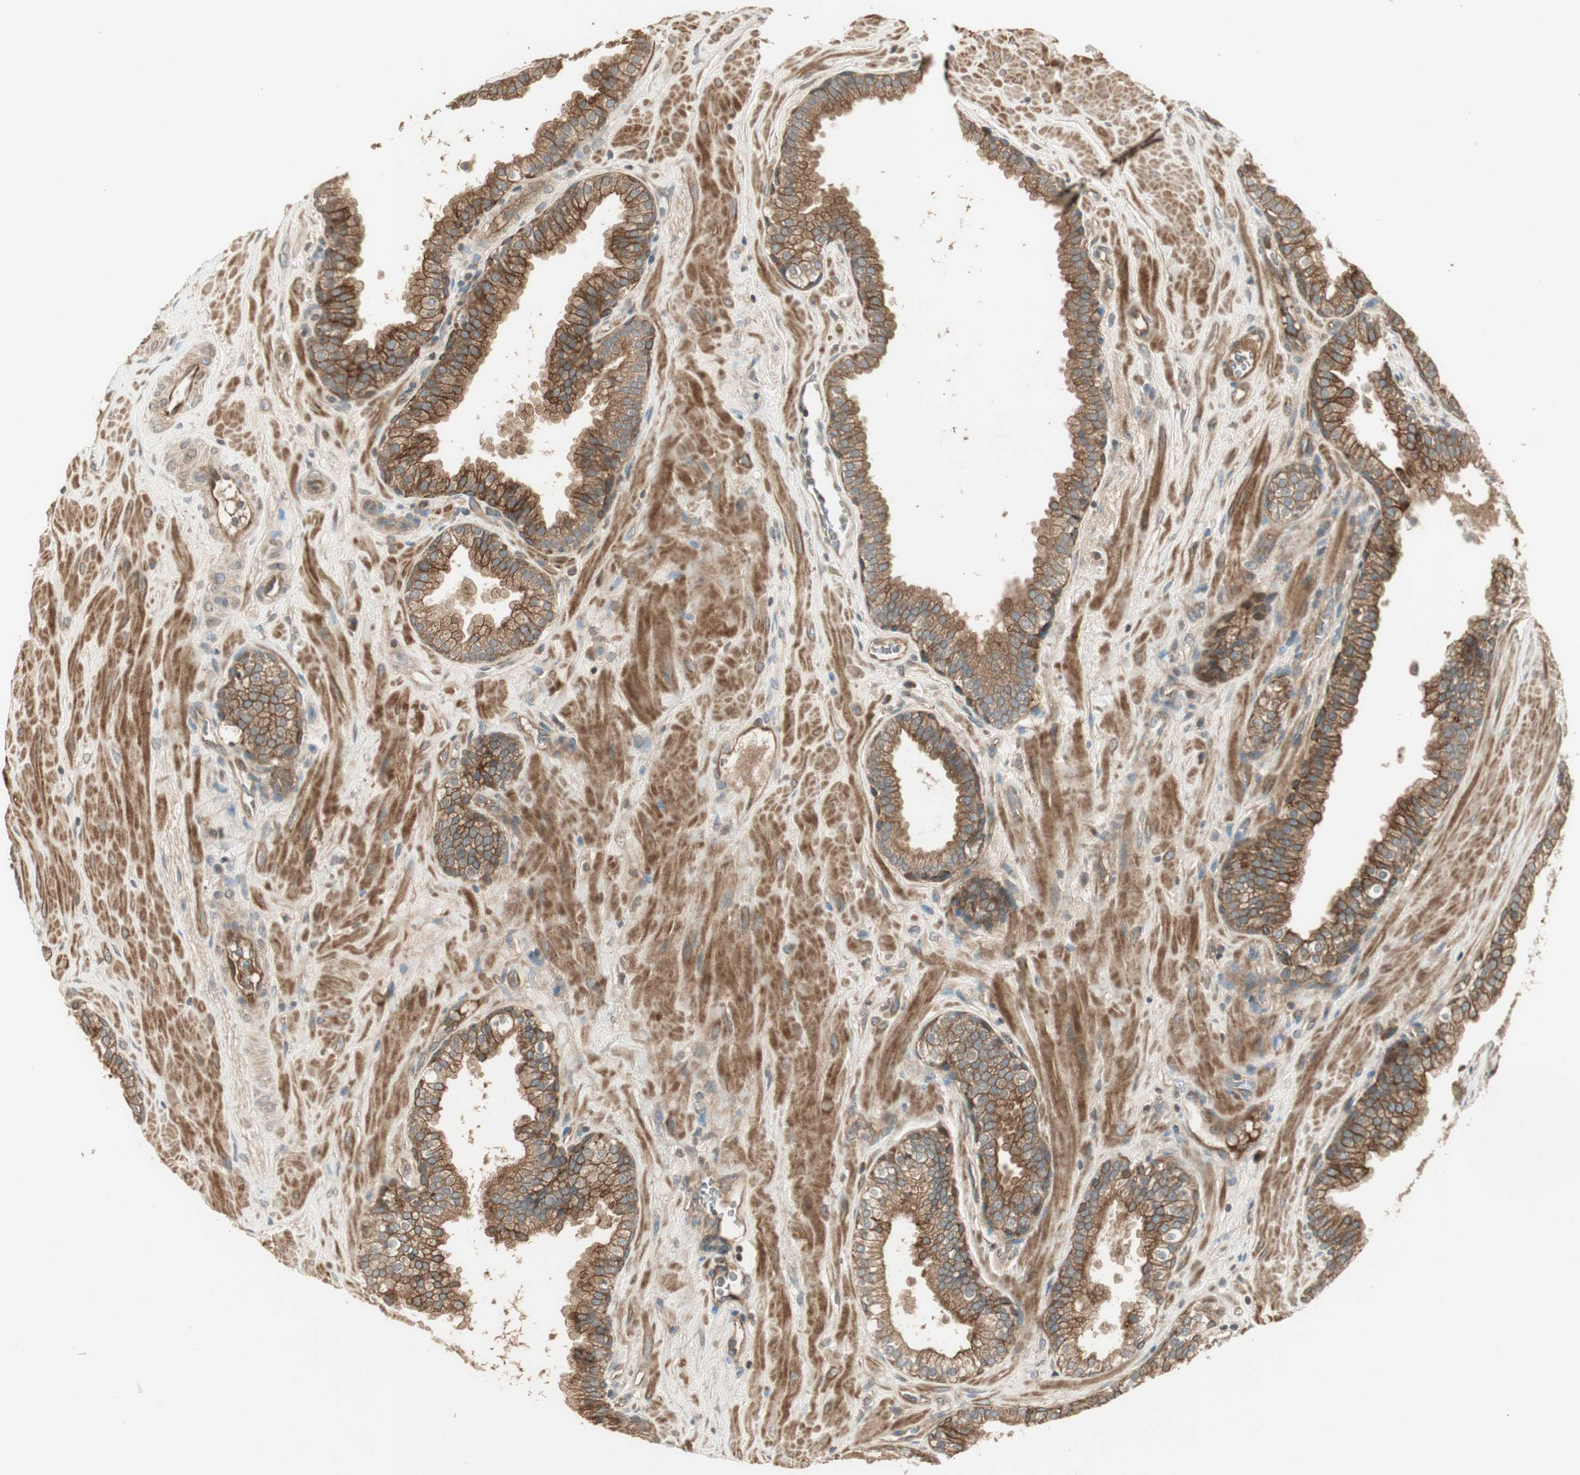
{"staining": {"intensity": "moderate", "quantity": ">75%", "location": "cytoplasmic/membranous"}, "tissue": "prostate", "cell_type": "Glandular cells", "image_type": "normal", "snomed": [{"axis": "morphology", "description": "Normal tissue, NOS"}, {"axis": "topography", "description": "Prostate"}], "caption": "Protein expression analysis of benign human prostate reveals moderate cytoplasmic/membranous staining in about >75% of glandular cells.", "gene": "PFDN5", "patient": {"sex": "male", "age": 51}}